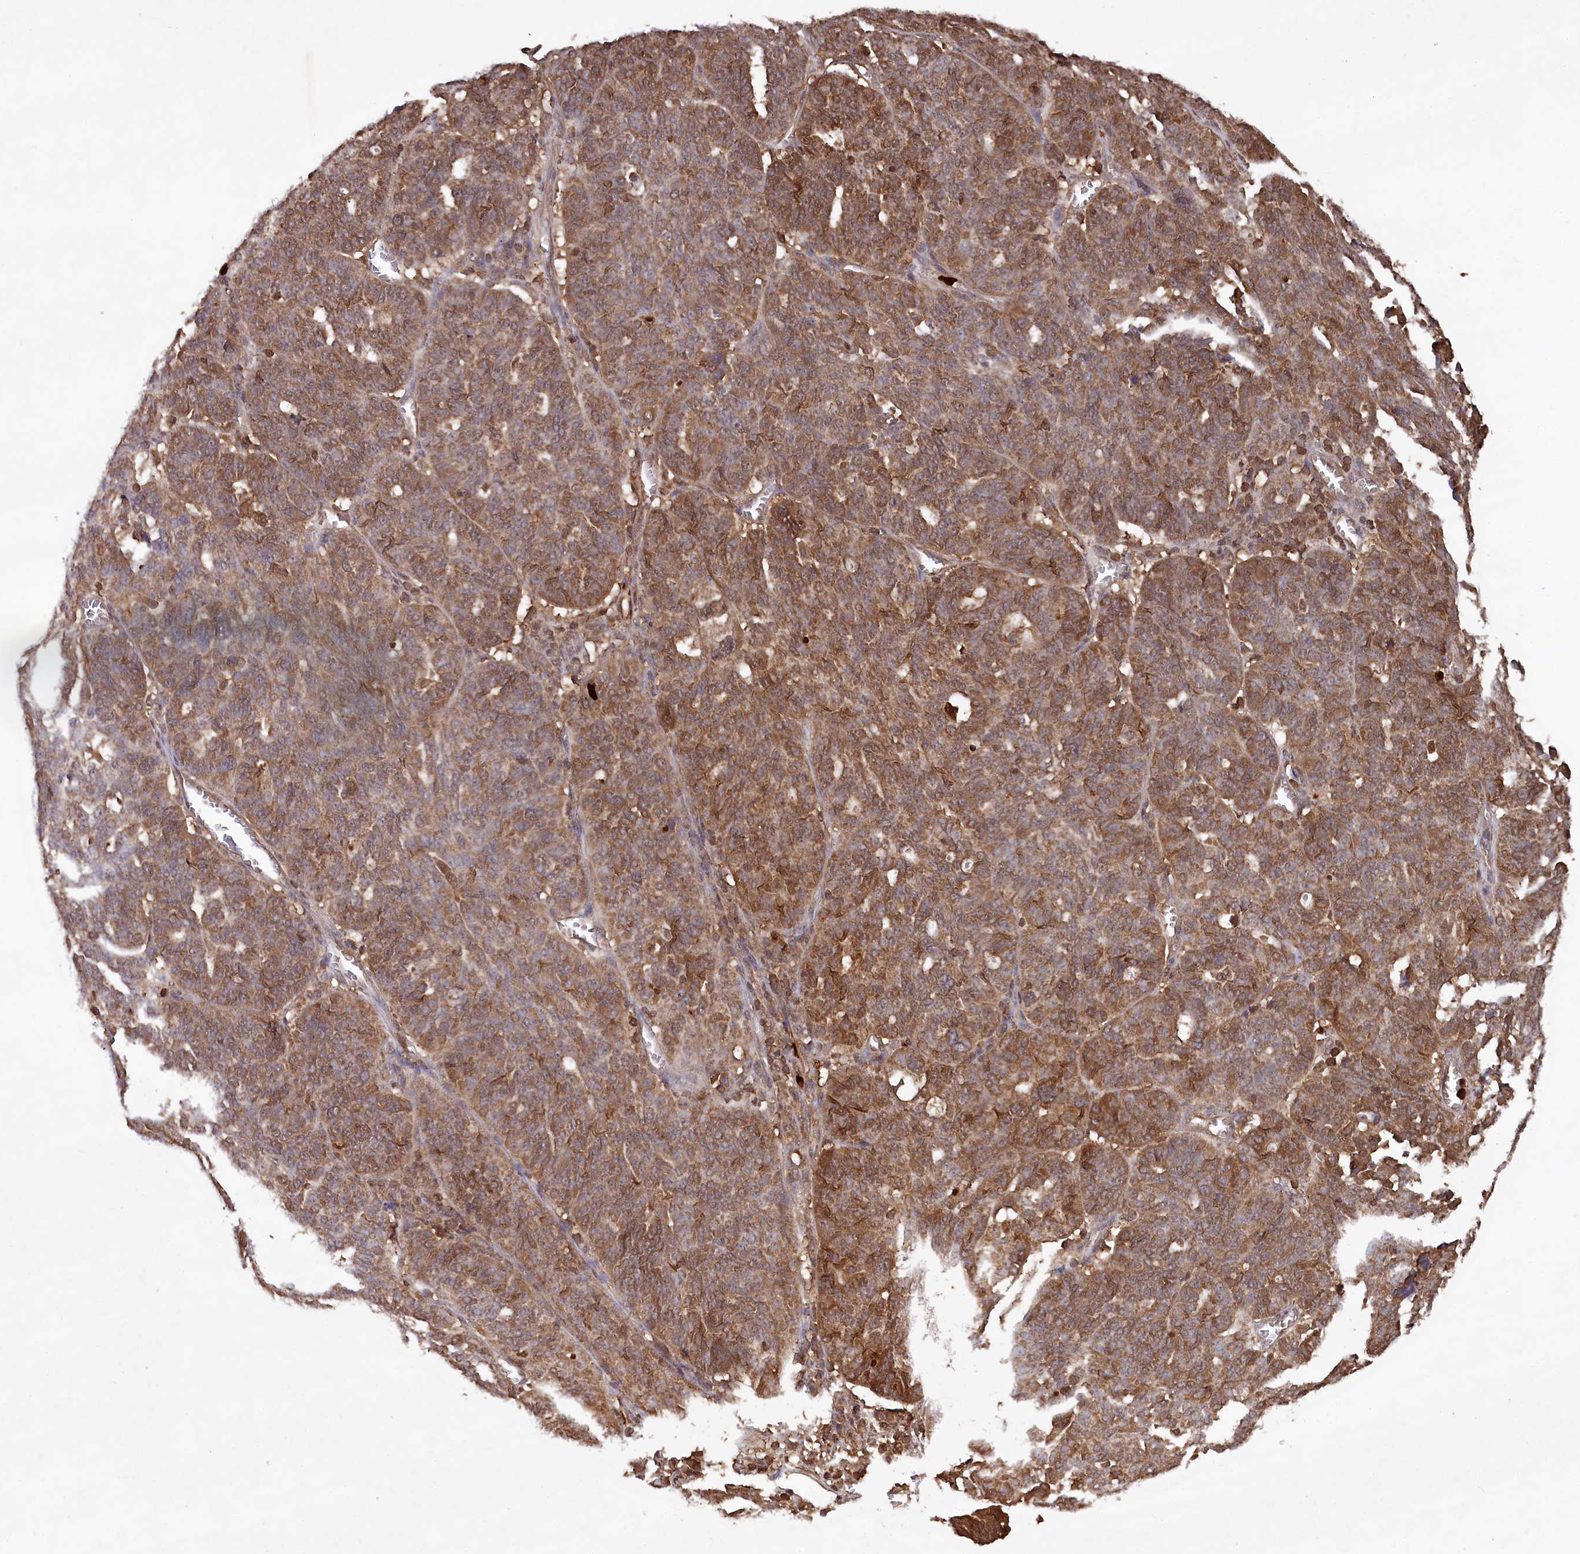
{"staining": {"intensity": "strong", "quantity": ">75%", "location": "cytoplasmic/membranous"}, "tissue": "ovarian cancer", "cell_type": "Tumor cells", "image_type": "cancer", "snomed": [{"axis": "morphology", "description": "Cystadenocarcinoma, serous, NOS"}, {"axis": "topography", "description": "Ovary"}], "caption": "Strong cytoplasmic/membranous protein expression is seen in approximately >75% of tumor cells in ovarian cancer (serous cystadenocarcinoma).", "gene": "LSG1", "patient": {"sex": "female", "age": 59}}